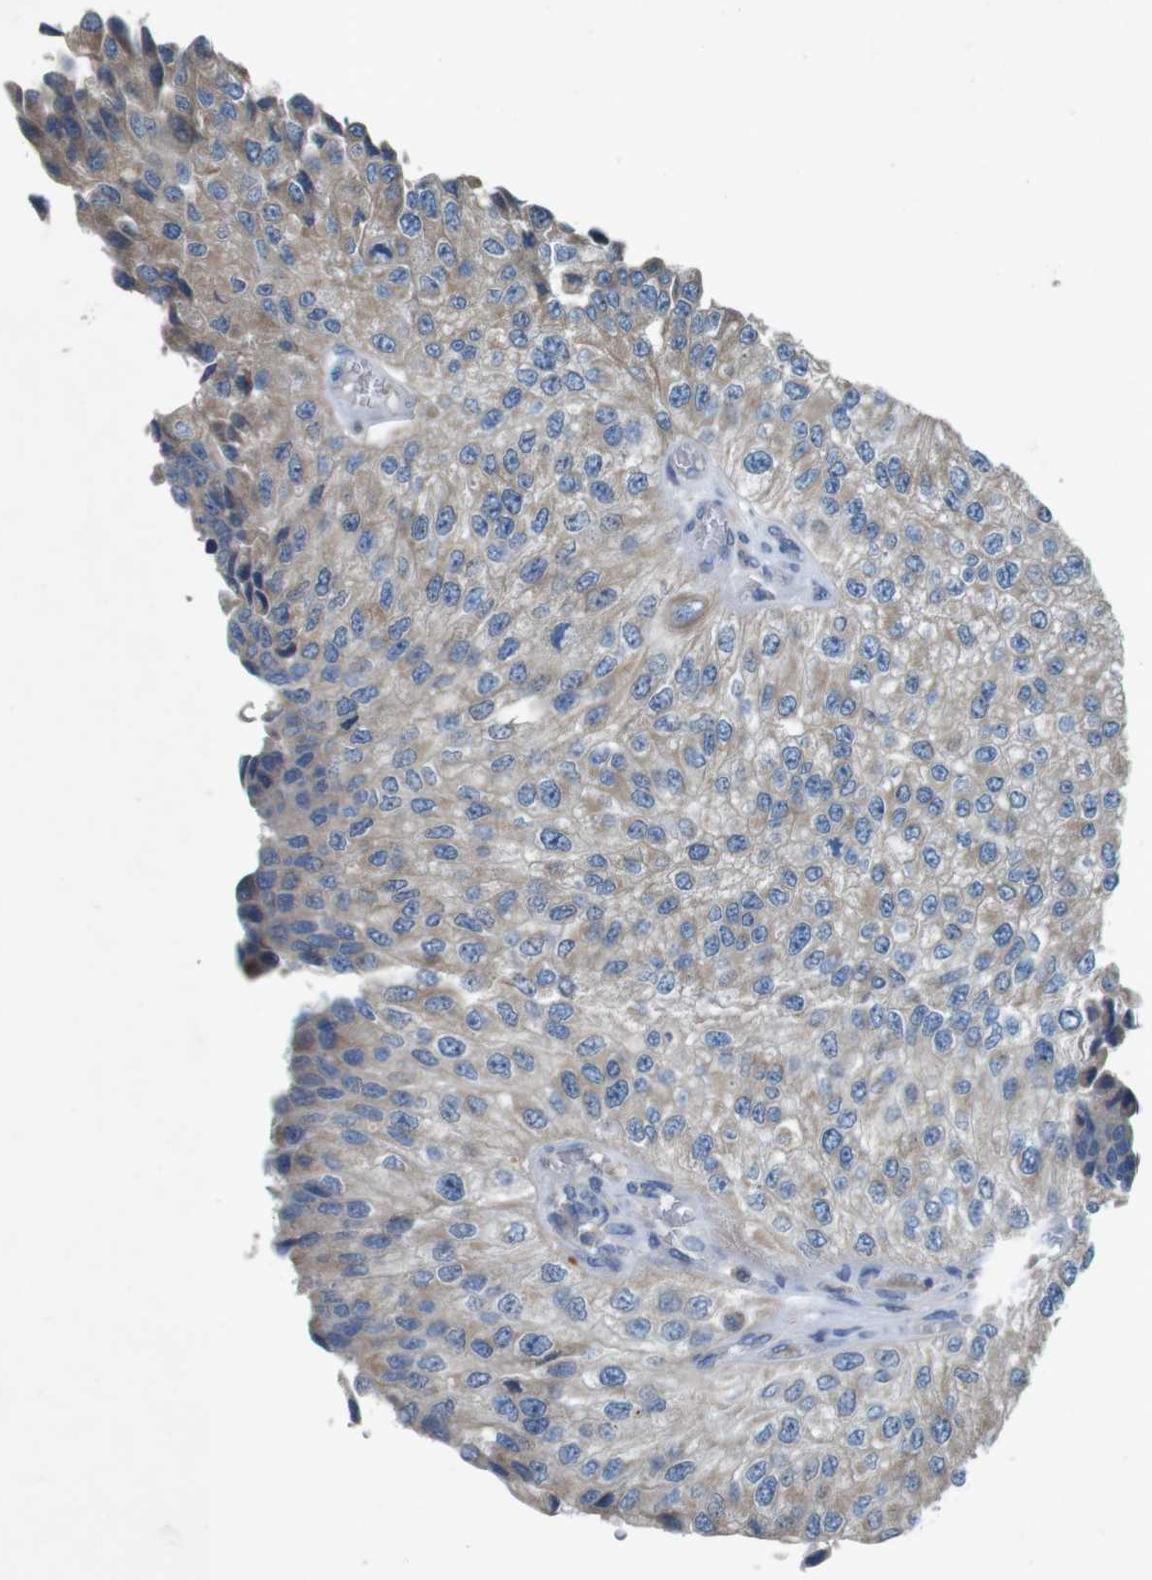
{"staining": {"intensity": "weak", "quantity": ">75%", "location": "cytoplasmic/membranous"}, "tissue": "urothelial cancer", "cell_type": "Tumor cells", "image_type": "cancer", "snomed": [{"axis": "morphology", "description": "Urothelial carcinoma, High grade"}, {"axis": "topography", "description": "Kidney"}, {"axis": "topography", "description": "Urinary bladder"}], "caption": "A brown stain shows weak cytoplasmic/membranous expression of a protein in human urothelial carcinoma (high-grade) tumor cells. The staining was performed using DAB (3,3'-diaminobenzidine), with brown indicating positive protein expression. Nuclei are stained blue with hematoxylin.", "gene": "MOGAT3", "patient": {"sex": "male", "age": 77}}